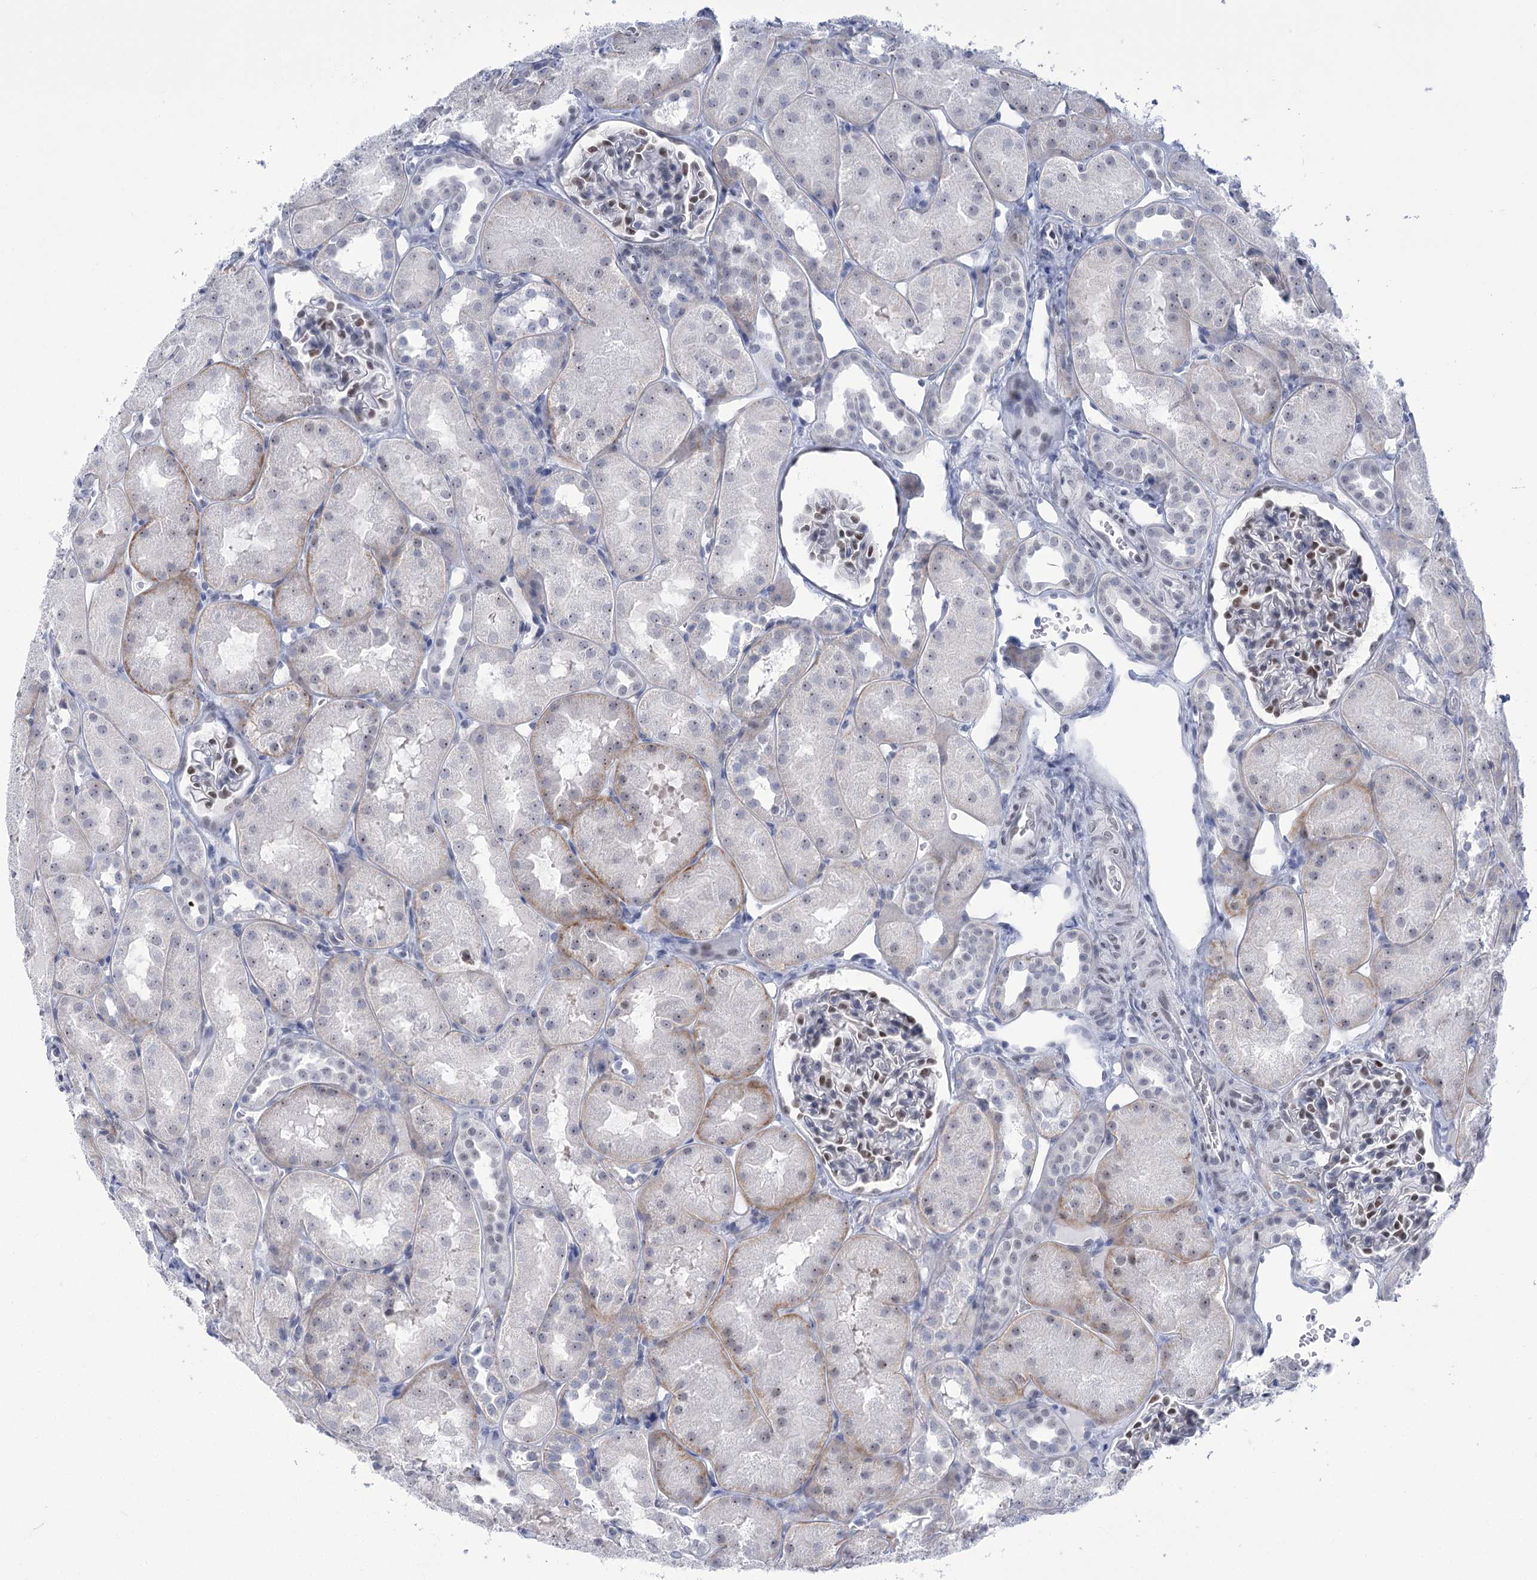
{"staining": {"intensity": "moderate", "quantity": "<25%", "location": "nuclear"}, "tissue": "kidney", "cell_type": "Cells in glomeruli", "image_type": "normal", "snomed": [{"axis": "morphology", "description": "Normal tissue, NOS"}, {"axis": "topography", "description": "Kidney"}, {"axis": "topography", "description": "Urinary bladder"}], "caption": "About <25% of cells in glomeruli in benign human kidney exhibit moderate nuclear protein expression as visualized by brown immunohistochemical staining.", "gene": "HORMAD1", "patient": {"sex": "male", "age": 16}}